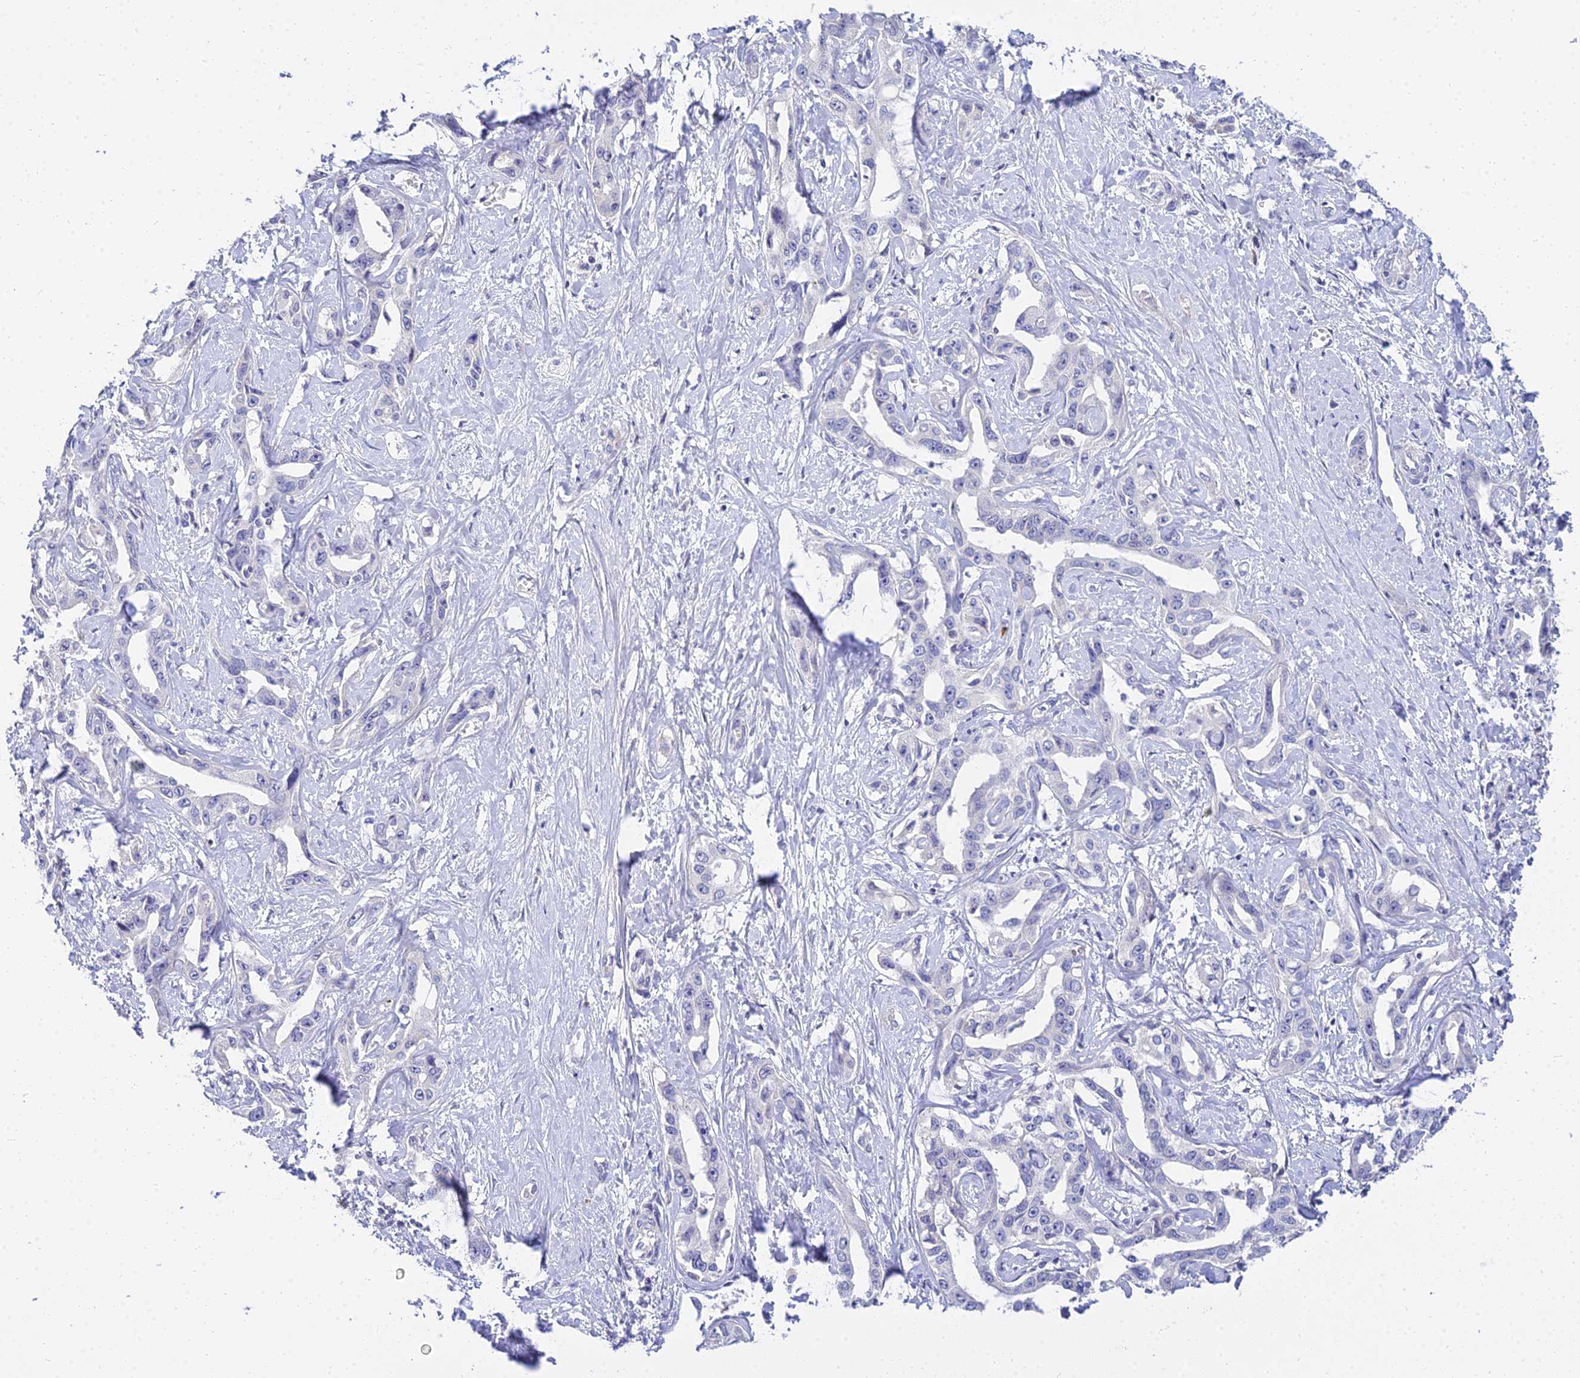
{"staining": {"intensity": "negative", "quantity": "none", "location": "none"}, "tissue": "liver cancer", "cell_type": "Tumor cells", "image_type": "cancer", "snomed": [{"axis": "morphology", "description": "Cholangiocarcinoma"}, {"axis": "topography", "description": "Liver"}], "caption": "Image shows no significant protein positivity in tumor cells of cholangiocarcinoma (liver). Brightfield microscopy of immunohistochemistry (IHC) stained with DAB (3,3'-diaminobenzidine) (brown) and hematoxylin (blue), captured at high magnification.", "gene": "VWC2L", "patient": {"sex": "male", "age": 59}}